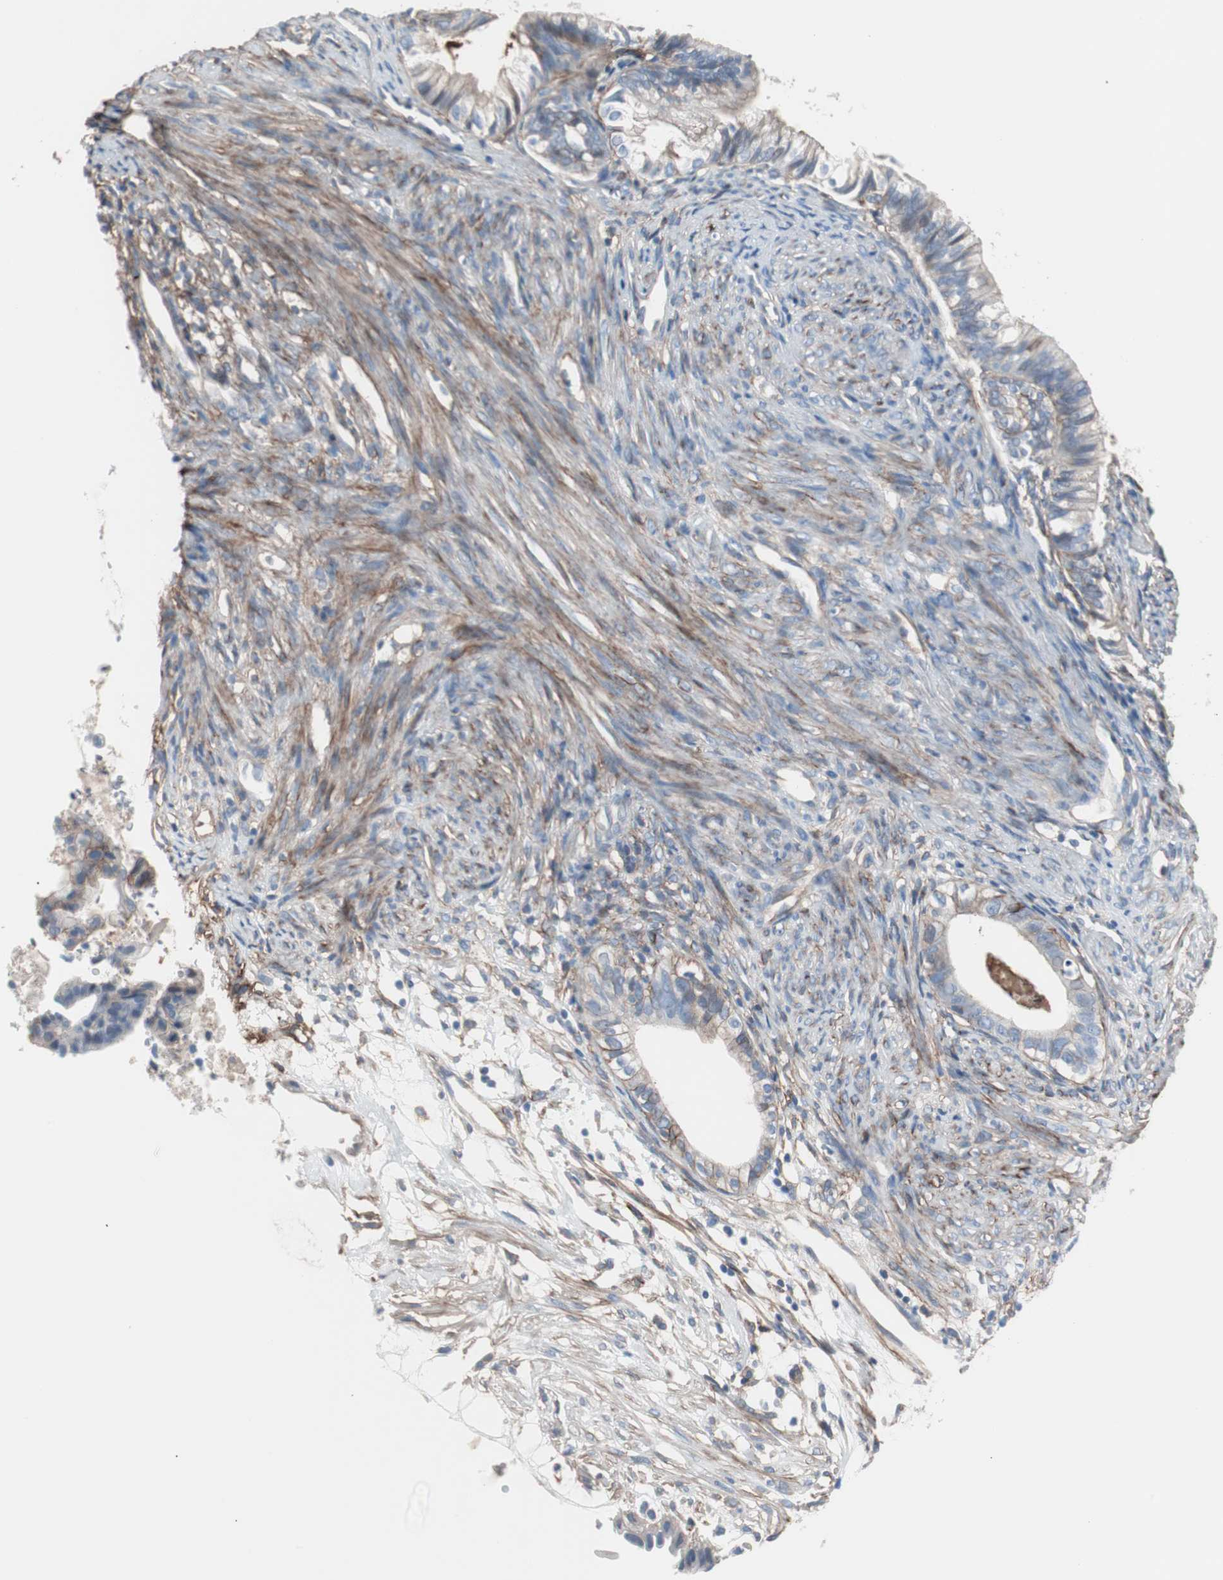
{"staining": {"intensity": "moderate", "quantity": "25%-75%", "location": "cytoplasmic/membranous"}, "tissue": "cervical cancer", "cell_type": "Tumor cells", "image_type": "cancer", "snomed": [{"axis": "morphology", "description": "Normal tissue, NOS"}, {"axis": "morphology", "description": "Adenocarcinoma, NOS"}, {"axis": "topography", "description": "Cervix"}, {"axis": "topography", "description": "Endometrium"}], "caption": "Tumor cells show medium levels of moderate cytoplasmic/membranous expression in approximately 25%-75% of cells in human cervical adenocarcinoma.", "gene": "CD81", "patient": {"sex": "female", "age": 86}}